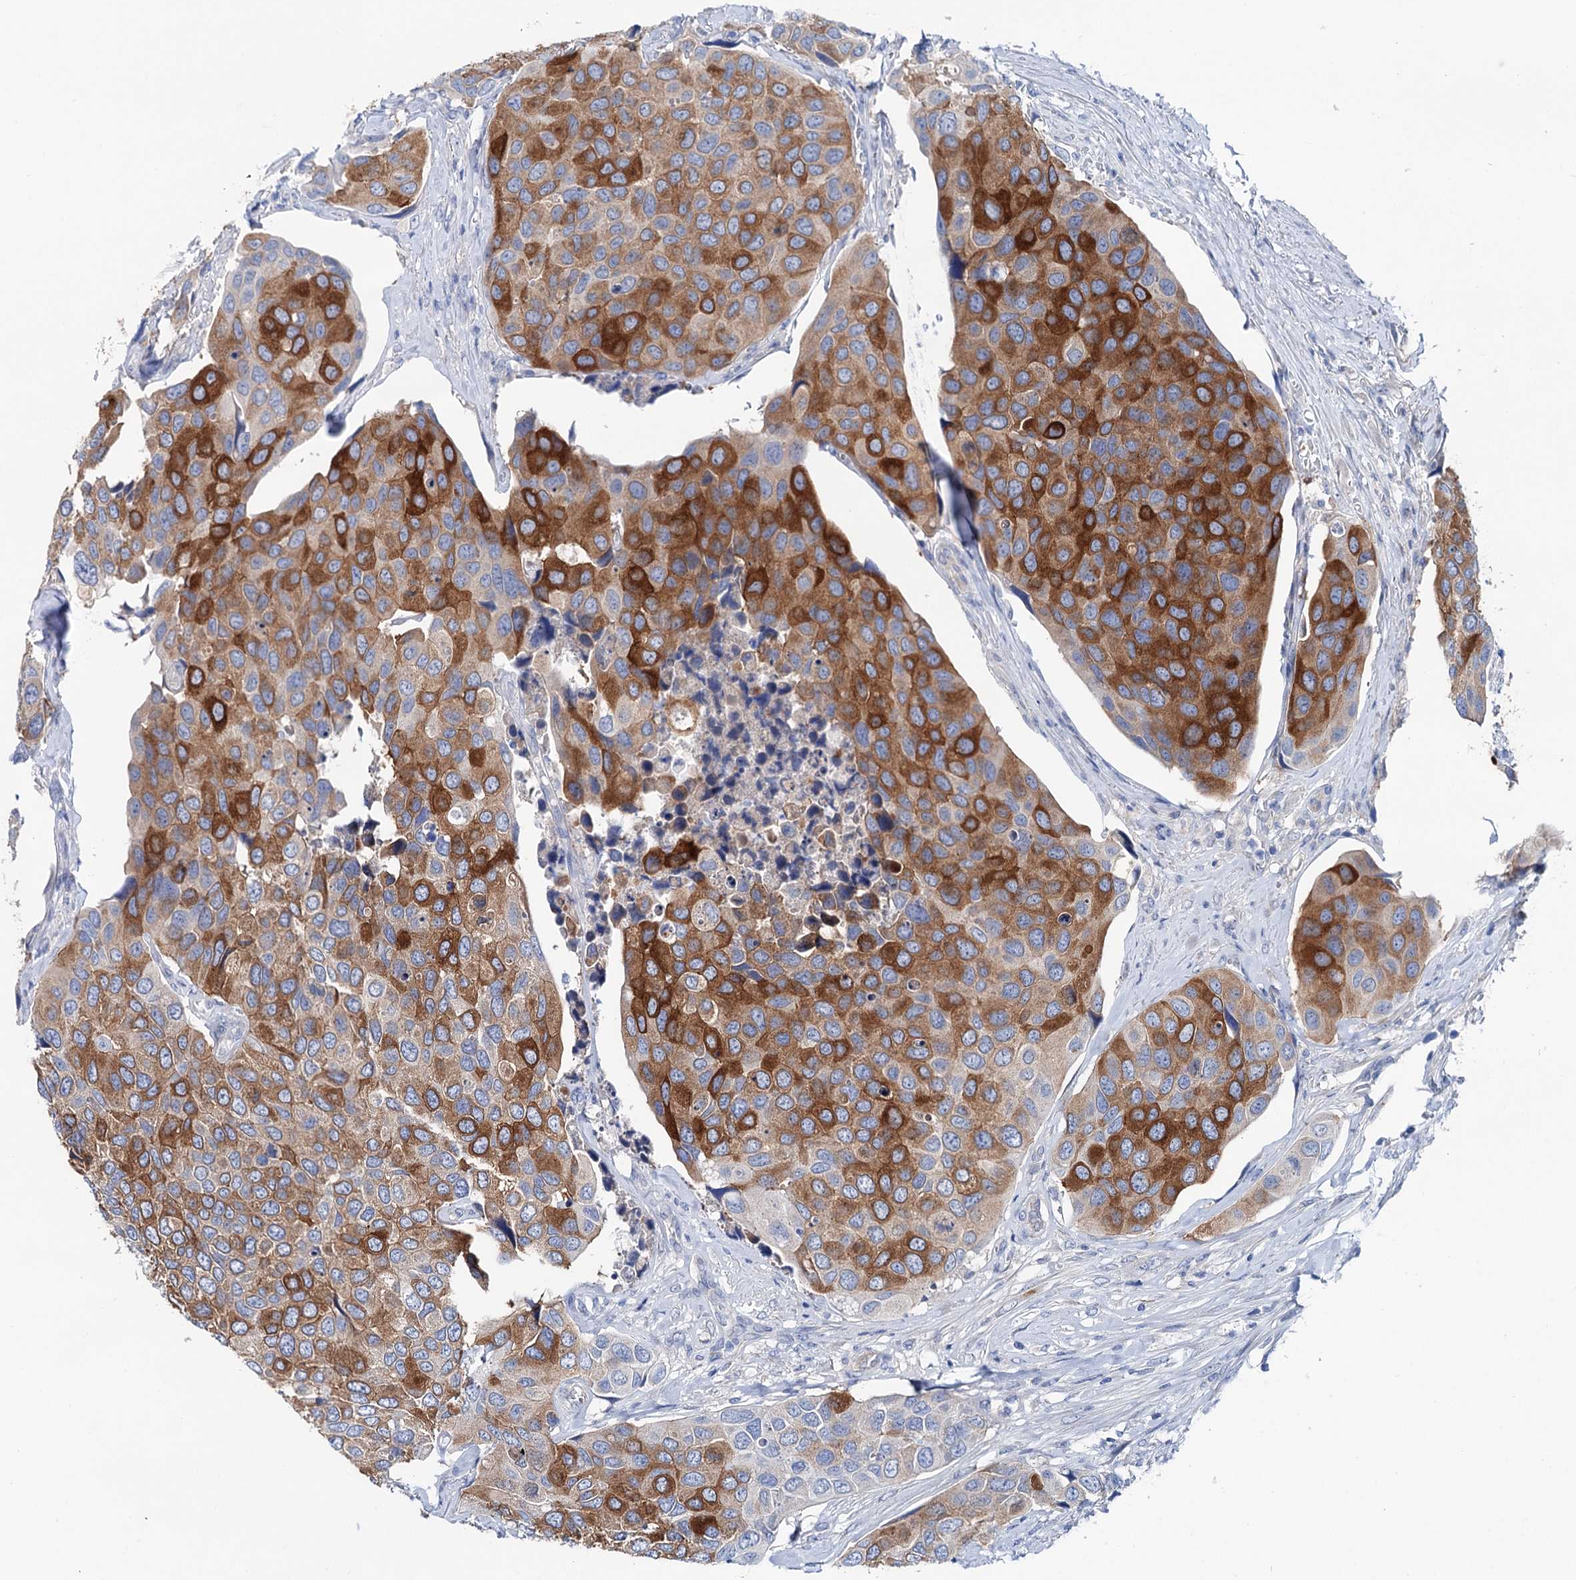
{"staining": {"intensity": "strong", "quantity": ">75%", "location": "cytoplasmic/membranous"}, "tissue": "urothelial cancer", "cell_type": "Tumor cells", "image_type": "cancer", "snomed": [{"axis": "morphology", "description": "Urothelial carcinoma, High grade"}, {"axis": "topography", "description": "Urinary bladder"}], "caption": "Tumor cells reveal high levels of strong cytoplasmic/membranous positivity in about >75% of cells in human high-grade urothelial carcinoma.", "gene": "SHROOM1", "patient": {"sex": "male", "age": 74}}